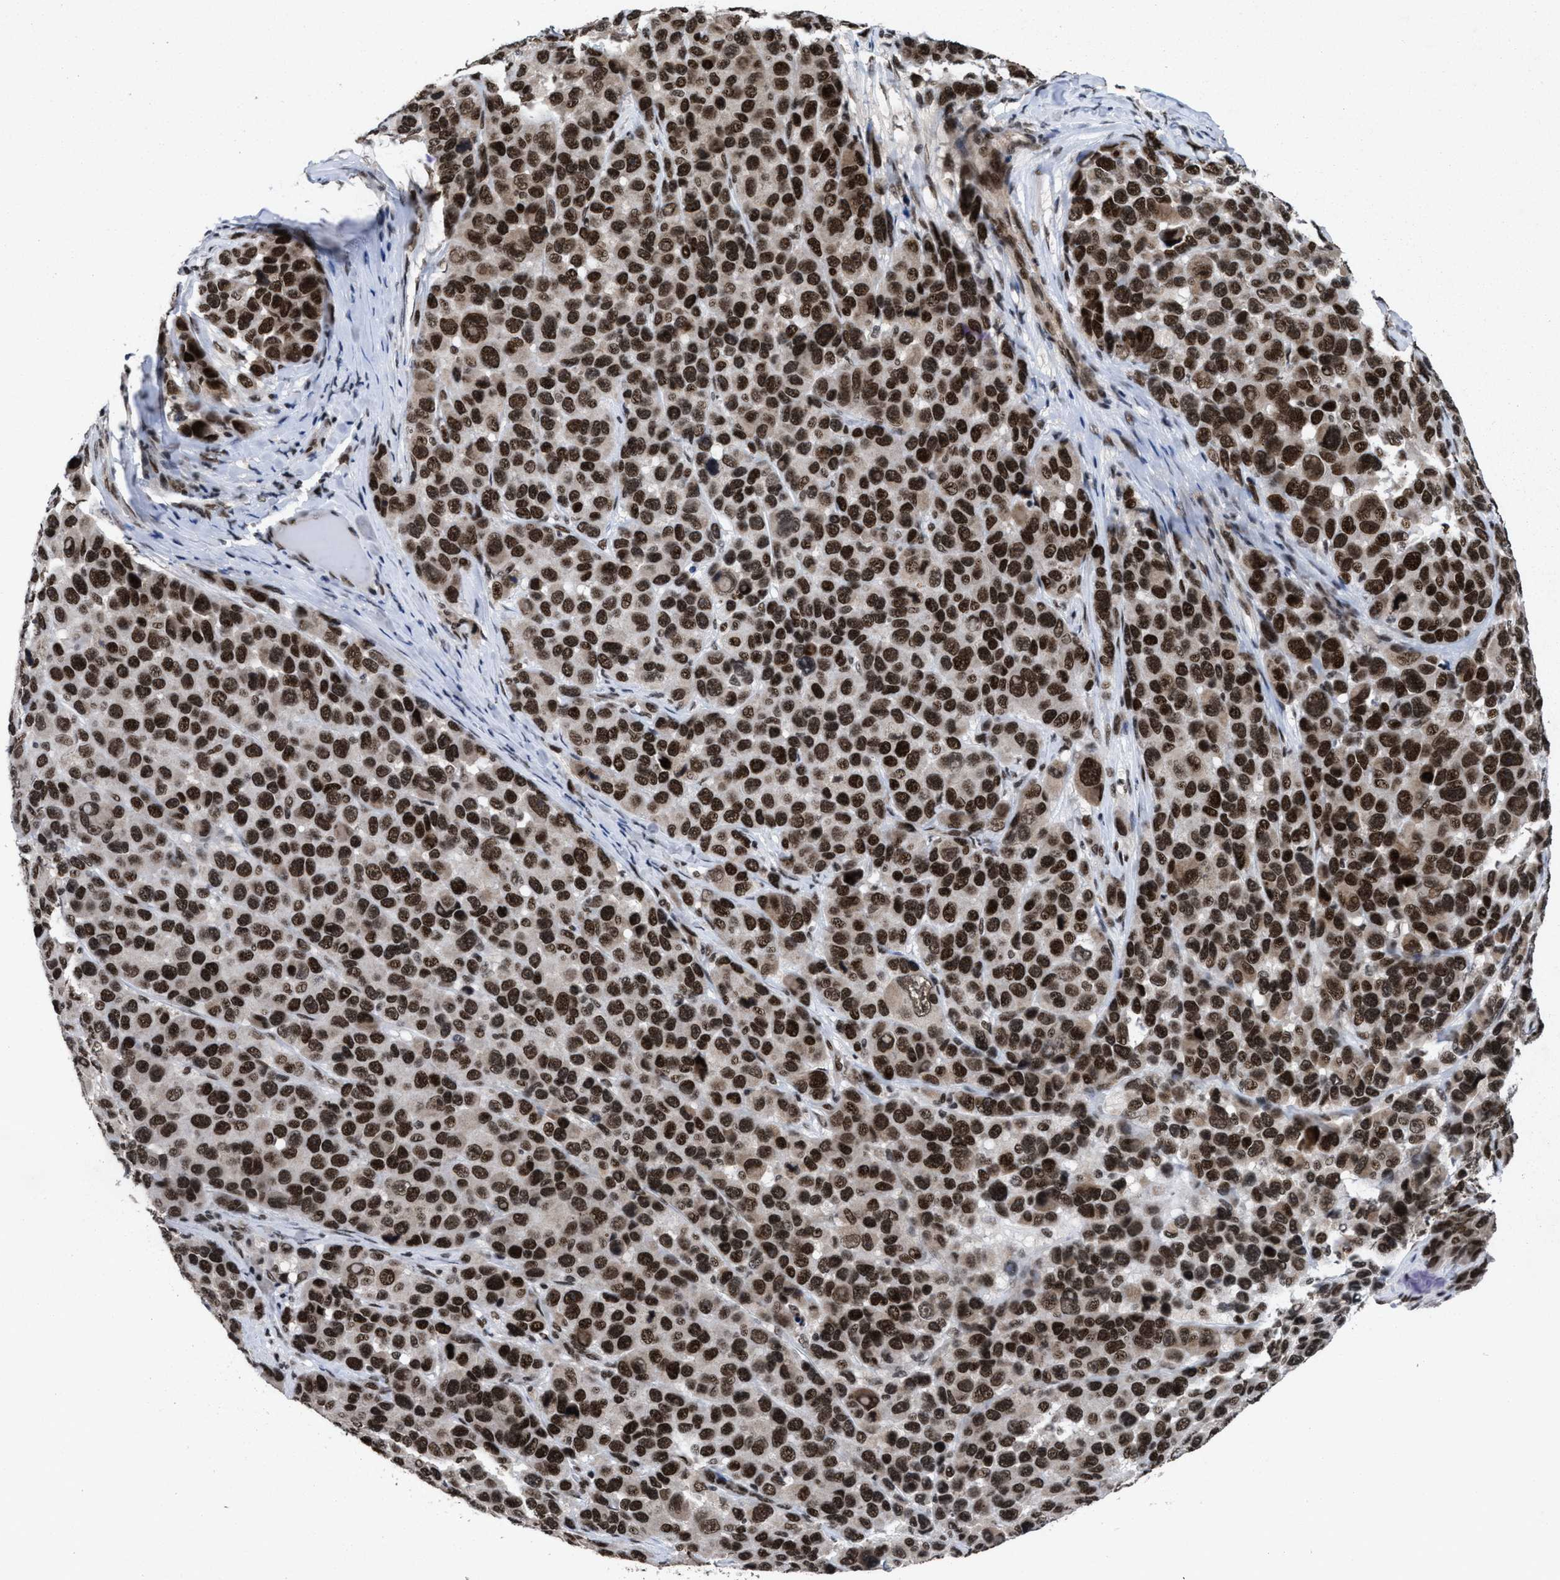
{"staining": {"intensity": "strong", "quantity": ">75%", "location": "nuclear"}, "tissue": "melanoma", "cell_type": "Tumor cells", "image_type": "cancer", "snomed": [{"axis": "morphology", "description": "Malignant melanoma, NOS"}, {"axis": "topography", "description": "Skin"}], "caption": "Tumor cells exhibit high levels of strong nuclear expression in approximately >75% of cells in human malignant melanoma. The protein is shown in brown color, while the nuclei are stained blue.", "gene": "WIZ", "patient": {"sex": "male", "age": 53}}